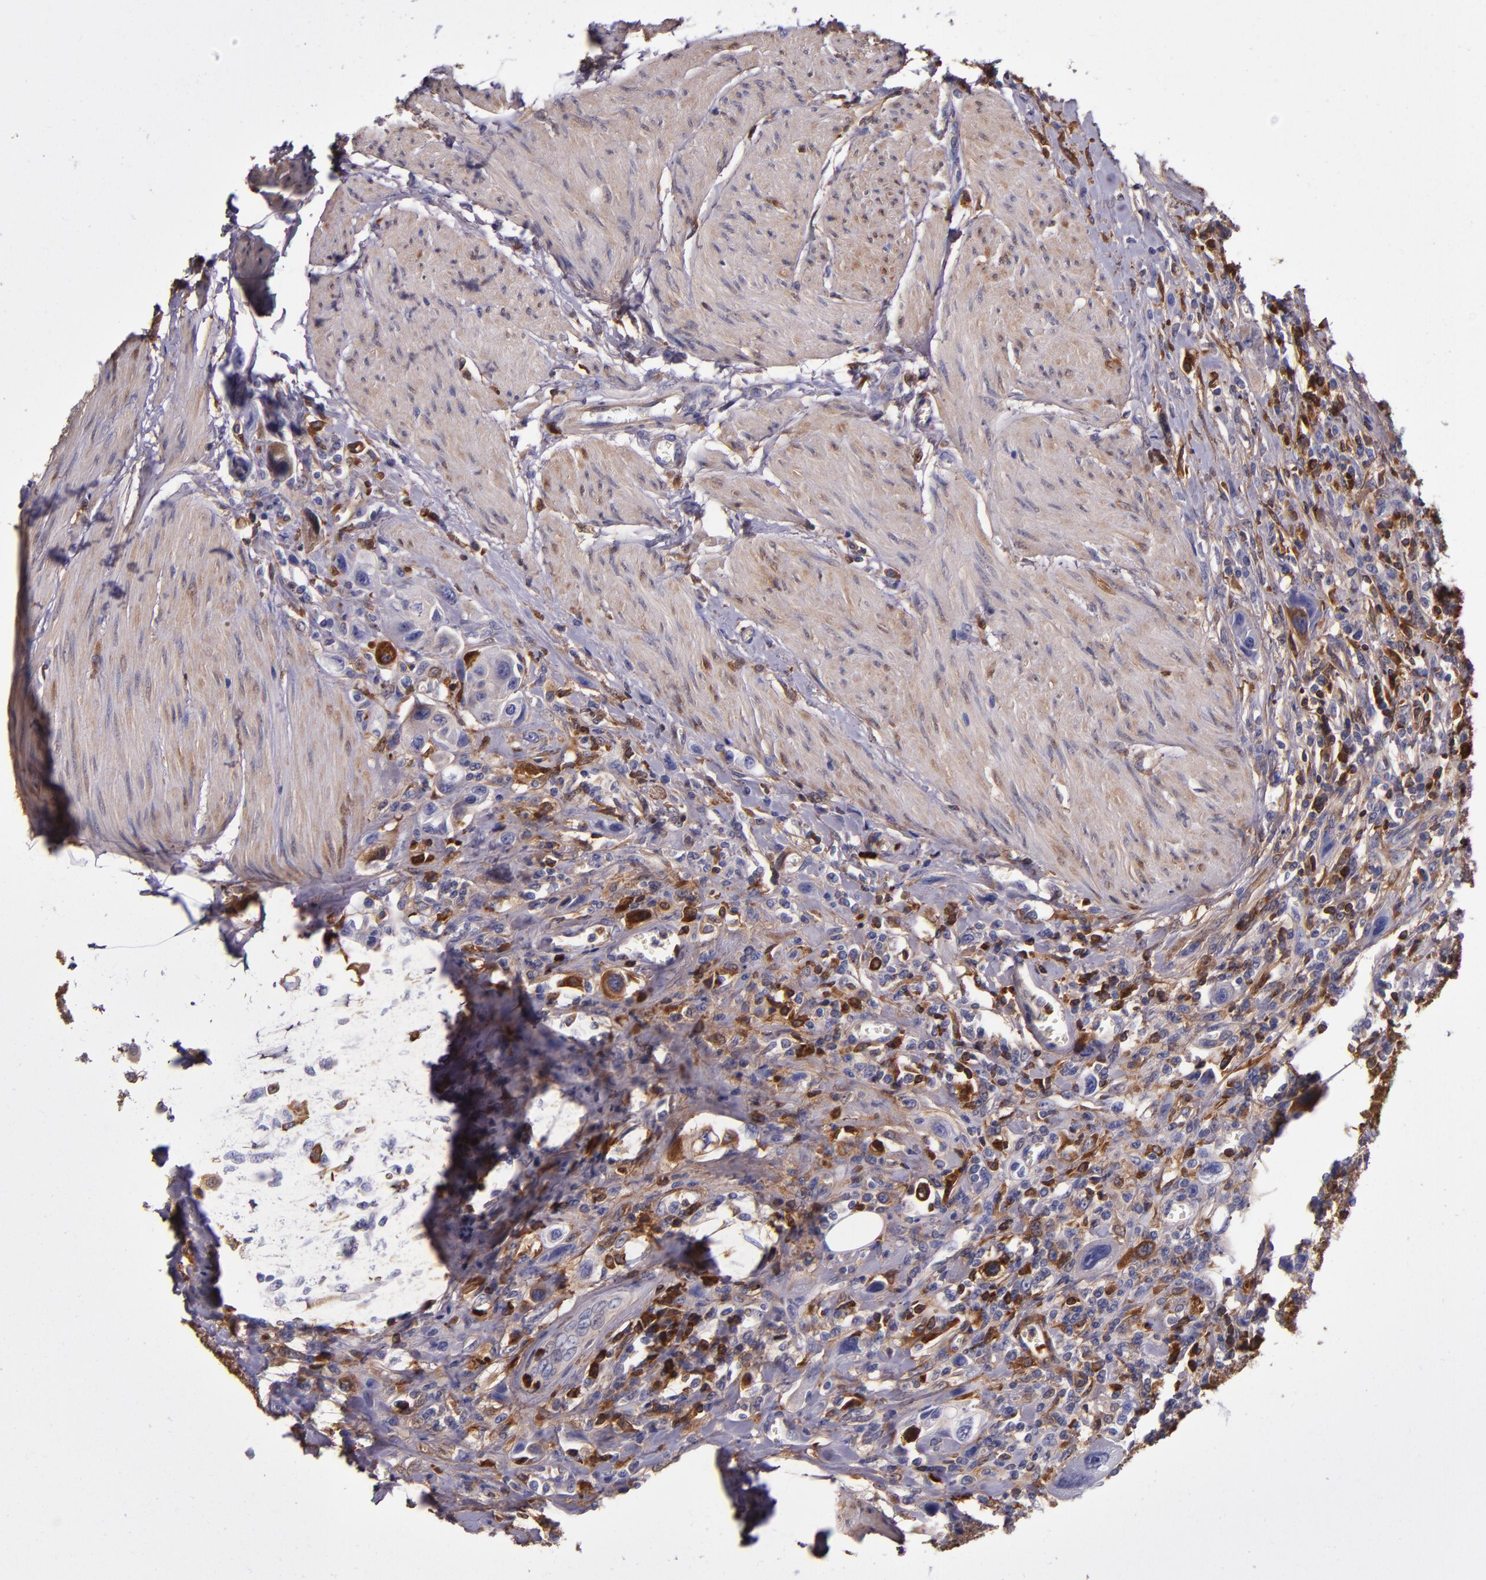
{"staining": {"intensity": "strong", "quantity": "<25%", "location": "cytoplasmic/membranous"}, "tissue": "urothelial cancer", "cell_type": "Tumor cells", "image_type": "cancer", "snomed": [{"axis": "morphology", "description": "Urothelial carcinoma, High grade"}, {"axis": "topography", "description": "Urinary bladder"}], "caption": "Urothelial cancer stained with a protein marker exhibits strong staining in tumor cells.", "gene": "CLEC3B", "patient": {"sex": "male", "age": 50}}